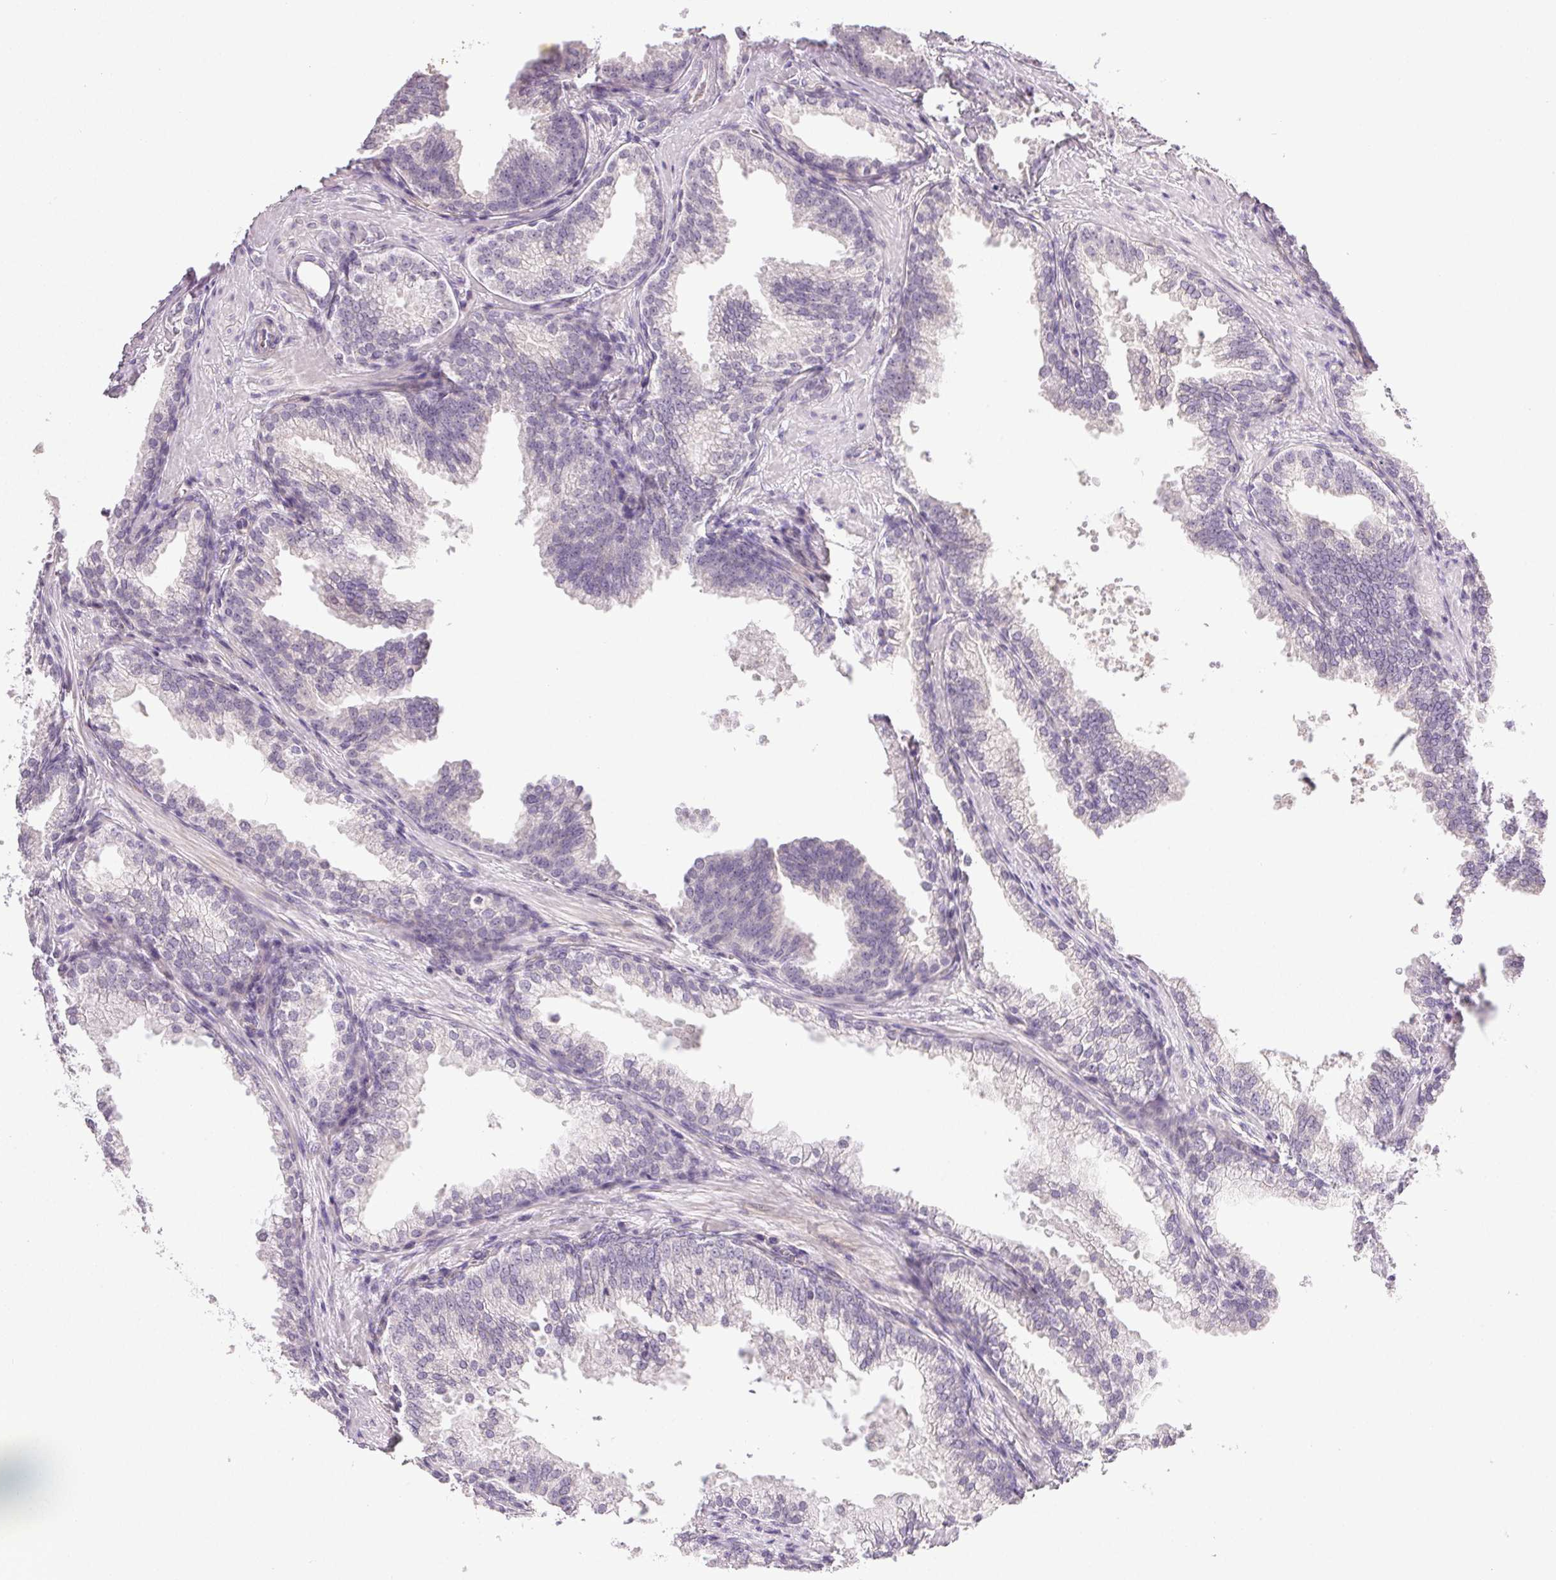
{"staining": {"intensity": "negative", "quantity": "none", "location": "none"}, "tissue": "prostate cancer", "cell_type": "Tumor cells", "image_type": "cancer", "snomed": [{"axis": "morphology", "description": "Adenocarcinoma, Low grade"}, {"axis": "topography", "description": "Prostate"}], "caption": "This is an IHC micrograph of human prostate low-grade adenocarcinoma. There is no expression in tumor cells.", "gene": "PLCB1", "patient": {"sex": "male", "age": 65}}